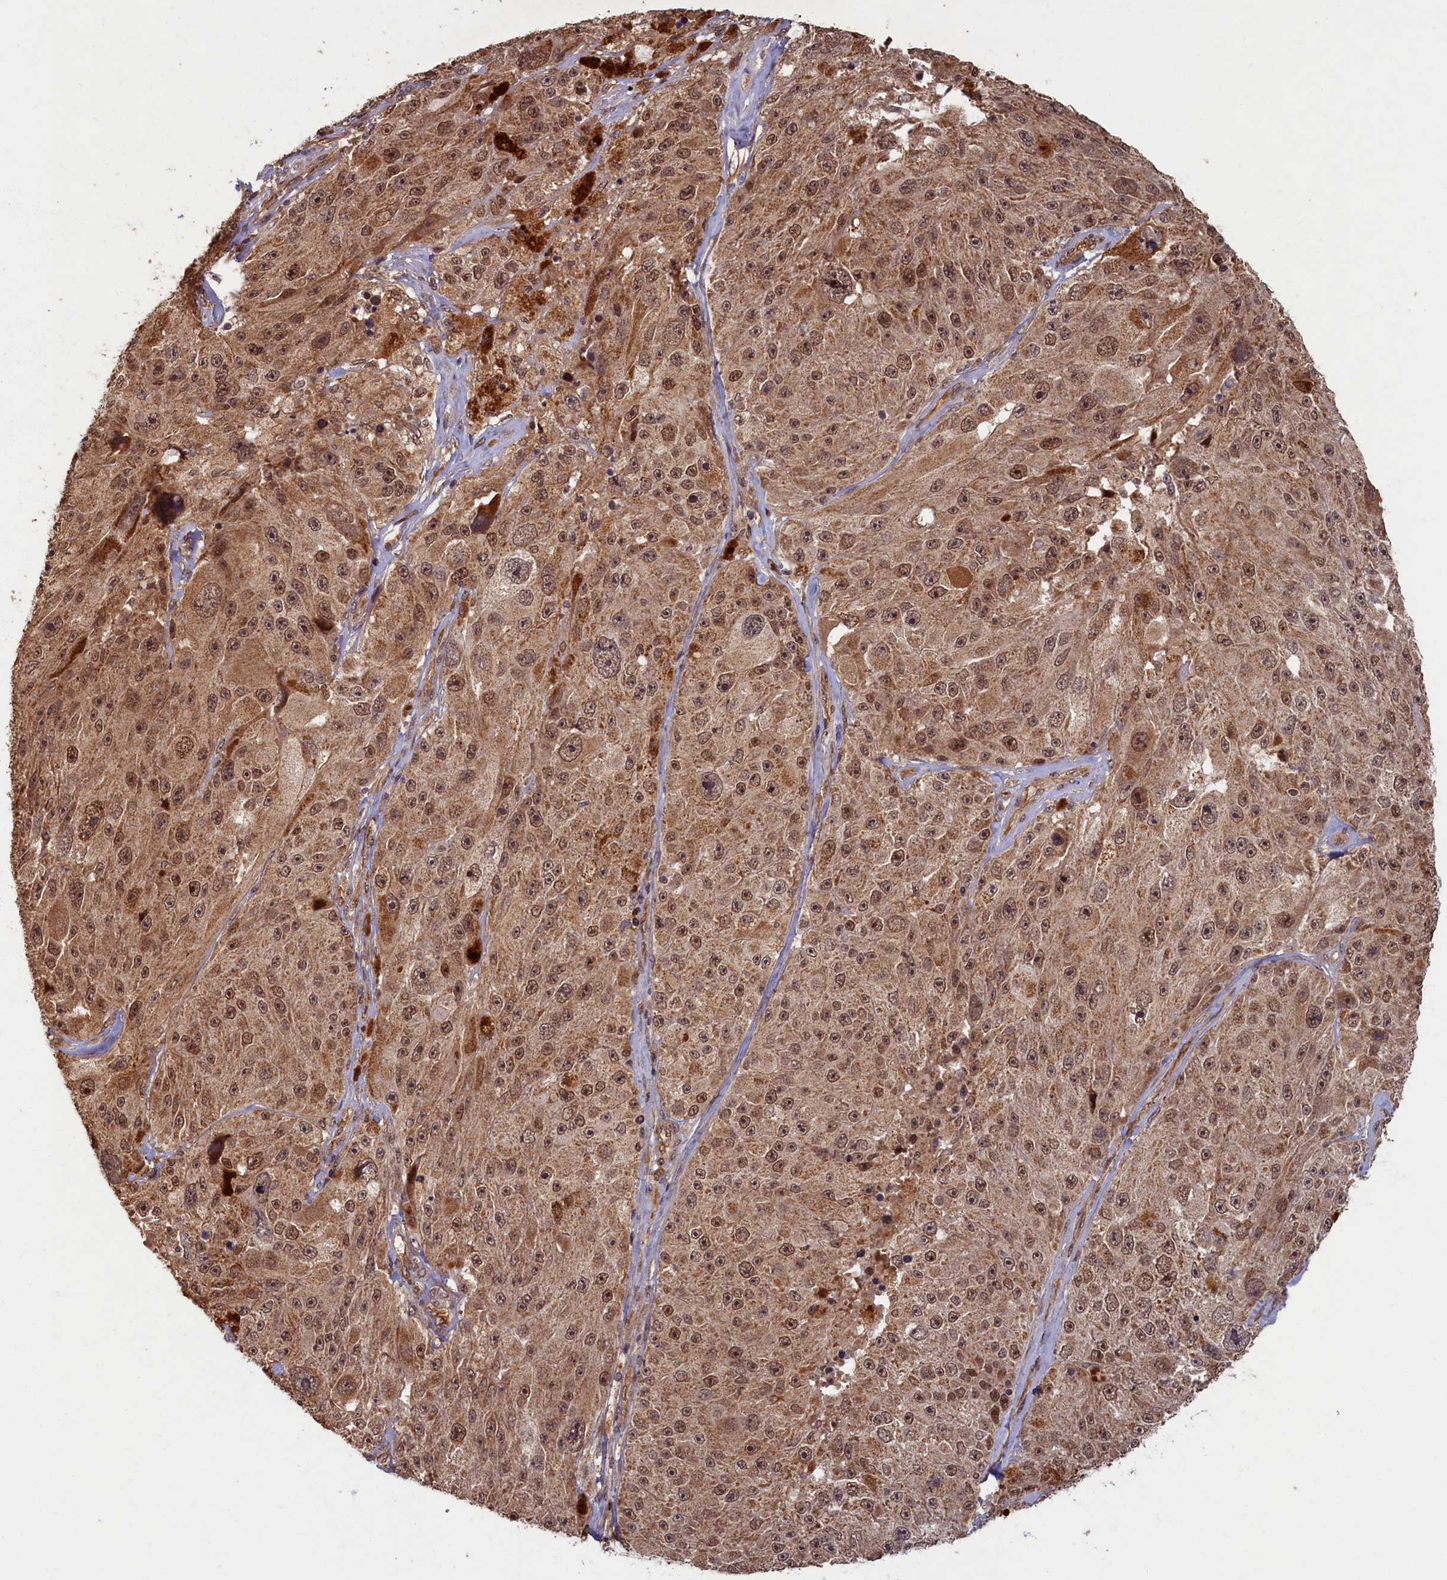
{"staining": {"intensity": "moderate", "quantity": ">75%", "location": "cytoplasmic/membranous,nuclear"}, "tissue": "melanoma", "cell_type": "Tumor cells", "image_type": "cancer", "snomed": [{"axis": "morphology", "description": "Malignant melanoma, Metastatic site"}, {"axis": "topography", "description": "Lymph node"}], "caption": "High-magnification brightfield microscopy of melanoma stained with DAB (brown) and counterstained with hematoxylin (blue). tumor cells exhibit moderate cytoplasmic/membranous and nuclear expression is seen in about>75% of cells.", "gene": "BRCA1", "patient": {"sex": "male", "age": 62}}